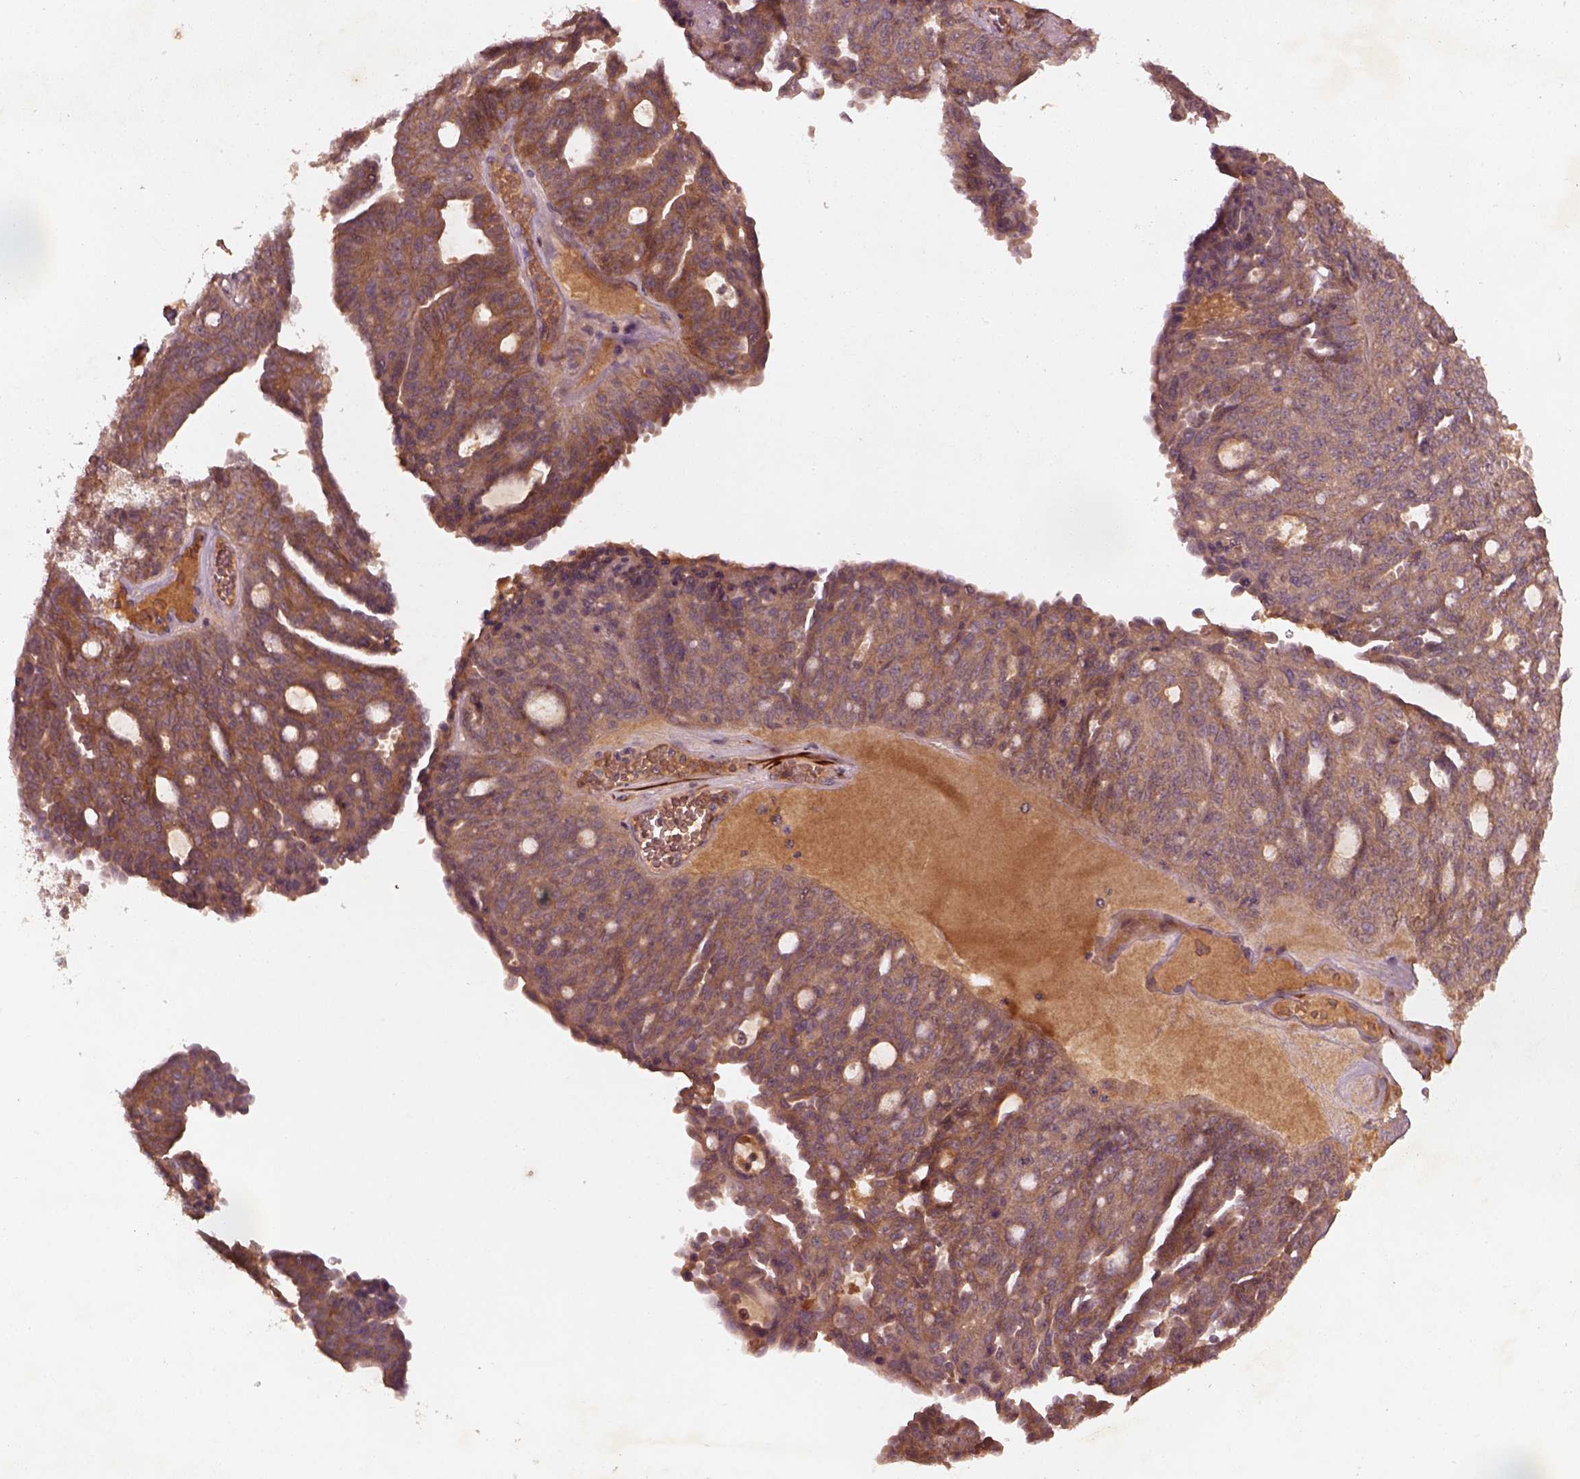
{"staining": {"intensity": "moderate", "quantity": ">75%", "location": "cytoplasmic/membranous"}, "tissue": "ovarian cancer", "cell_type": "Tumor cells", "image_type": "cancer", "snomed": [{"axis": "morphology", "description": "Cystadenocarcinoma, serous, NOS"}, {"axis": "topography", "description": "Ovary"}], "caption": "Immunohistochemical staining of serous cystadenocarcinoma (ovarian) shows medium levels of moderate cytoplasmic/membranous protein staining in approximately >75% of tumor cells. (brown staining indicates protein expression, while blue staining denotes nuclei).", "gene": "FAM234A", "patient": {"sex": "female", "age": 71}}